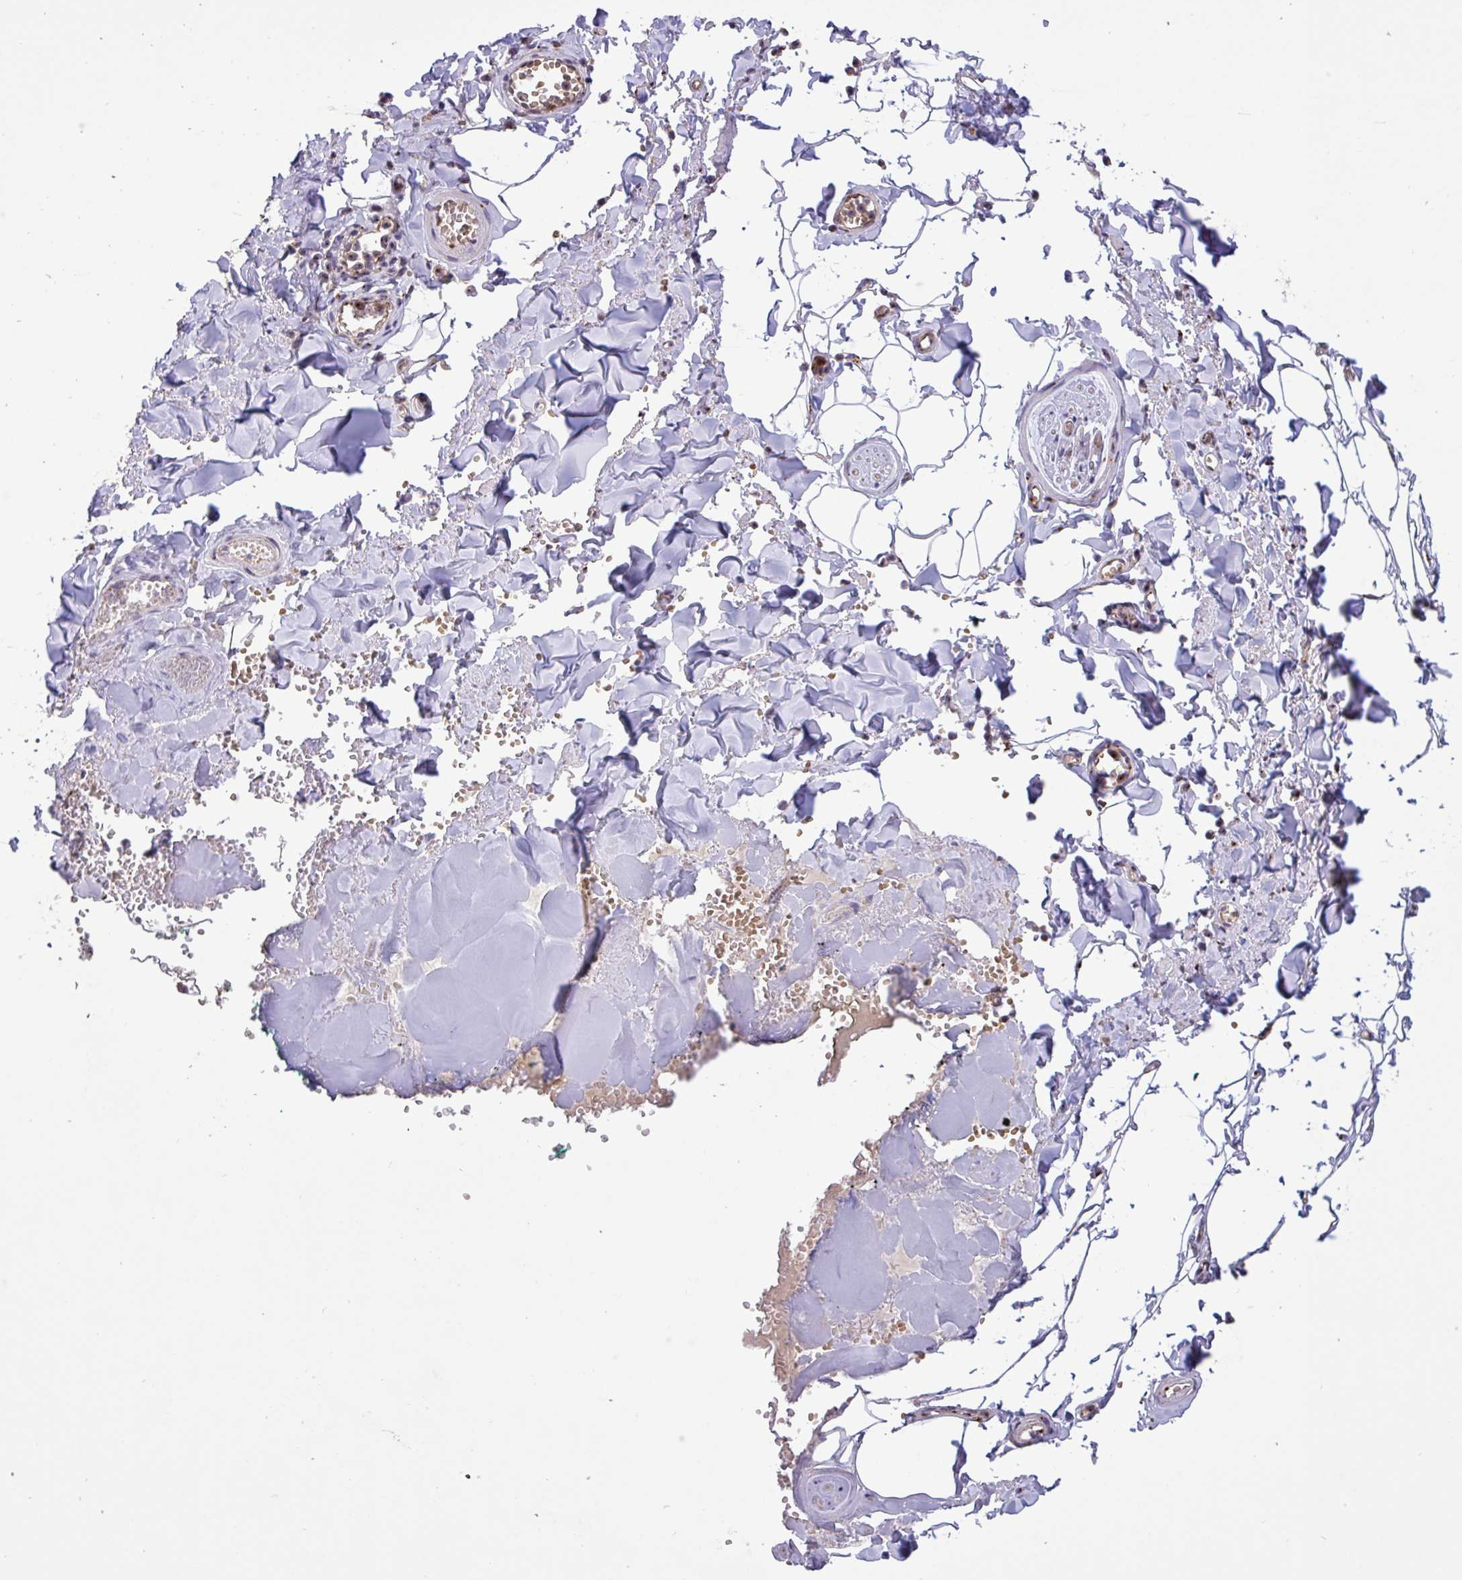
{"staining": {"intensity": "negative", "quantity": "none", "location": "none"}, "tissue": "adipose tissue", "cell_type": "Adipocytes", "image_type": "normal", "snomed": [{"axis": "morphology", "description": "Normal tissue, NOS"}, {"axis": "topography", "description": "Vulva"}, {"axis": "topography", "description": "Peripheral nerve tissue"}], "caption": "High power microscopy micrograph of an immunohistochemistry (IHC) photomicrograph of normal adipose tissue, revealing no significant expression in adipocytes. (DAB immunohistochemistry, high magnification).", "gene": "INTS10", "patient": {"sex": "female", "age": 66}}